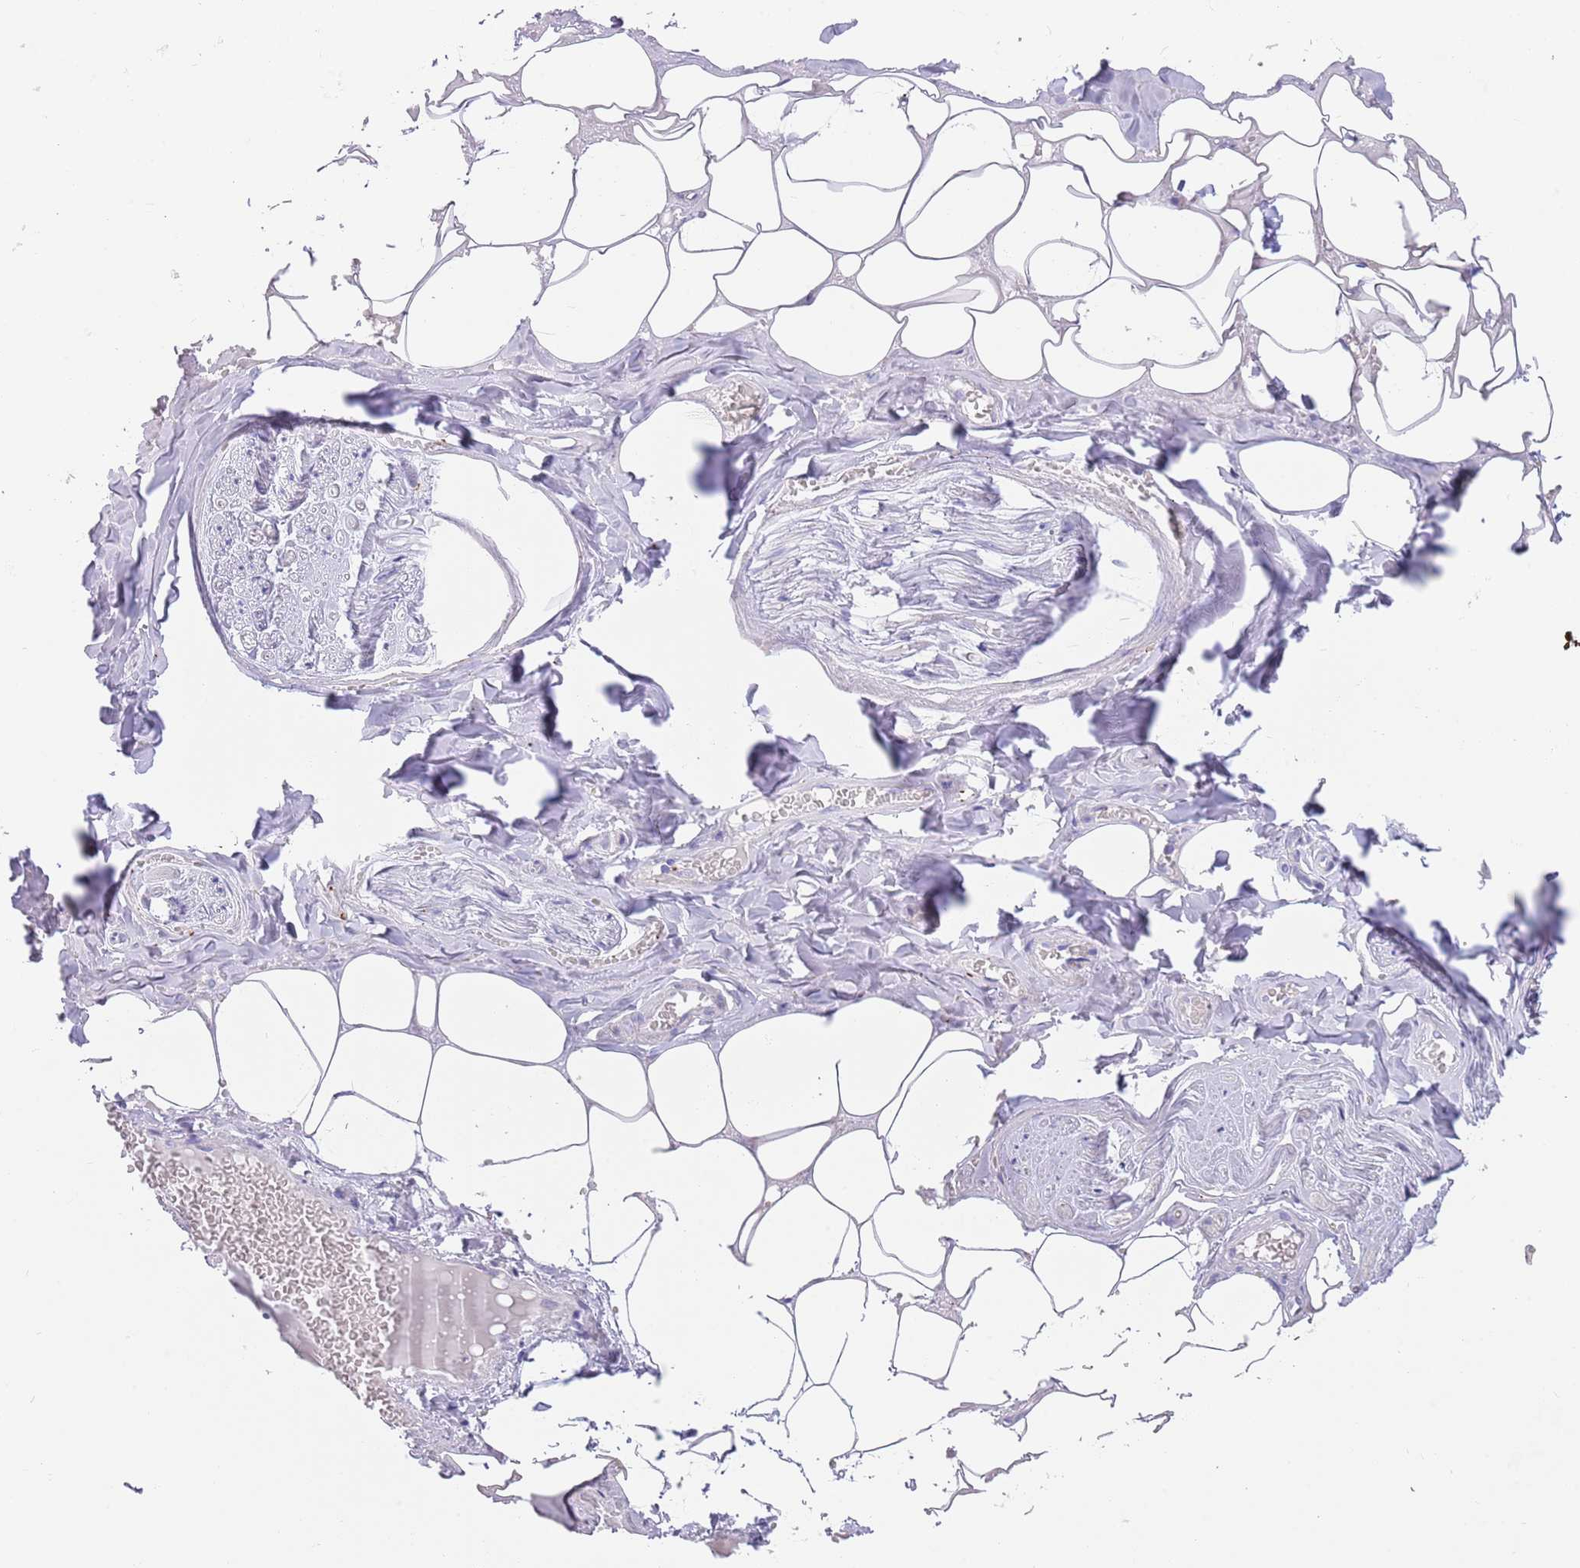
{"staining": {"intensity": "negative", "quantity": "none", "location": "none"}, "tissue": "adipose tissue", "cell_type": "Adipocytes", "image_type": "normal", "snomed": [{"axis": "morphology", "description": "Normal tissue, NOS"}, {"axis": "topography", "description": "Salivary gland"}, {"axis": "topography", "description": "Peripheral nerve tissue"}], "caption": "The immunohistochemistry (IHC) photomicrograph has no significant staining in adipocytes of adipose tissue. Brightfield microscopy of IHC stained with DAB (brown) and hematoxylin (blue), captured at high magnification.", "gene": "CCDC149", "patient": {"sex": "male", "age": 38}}